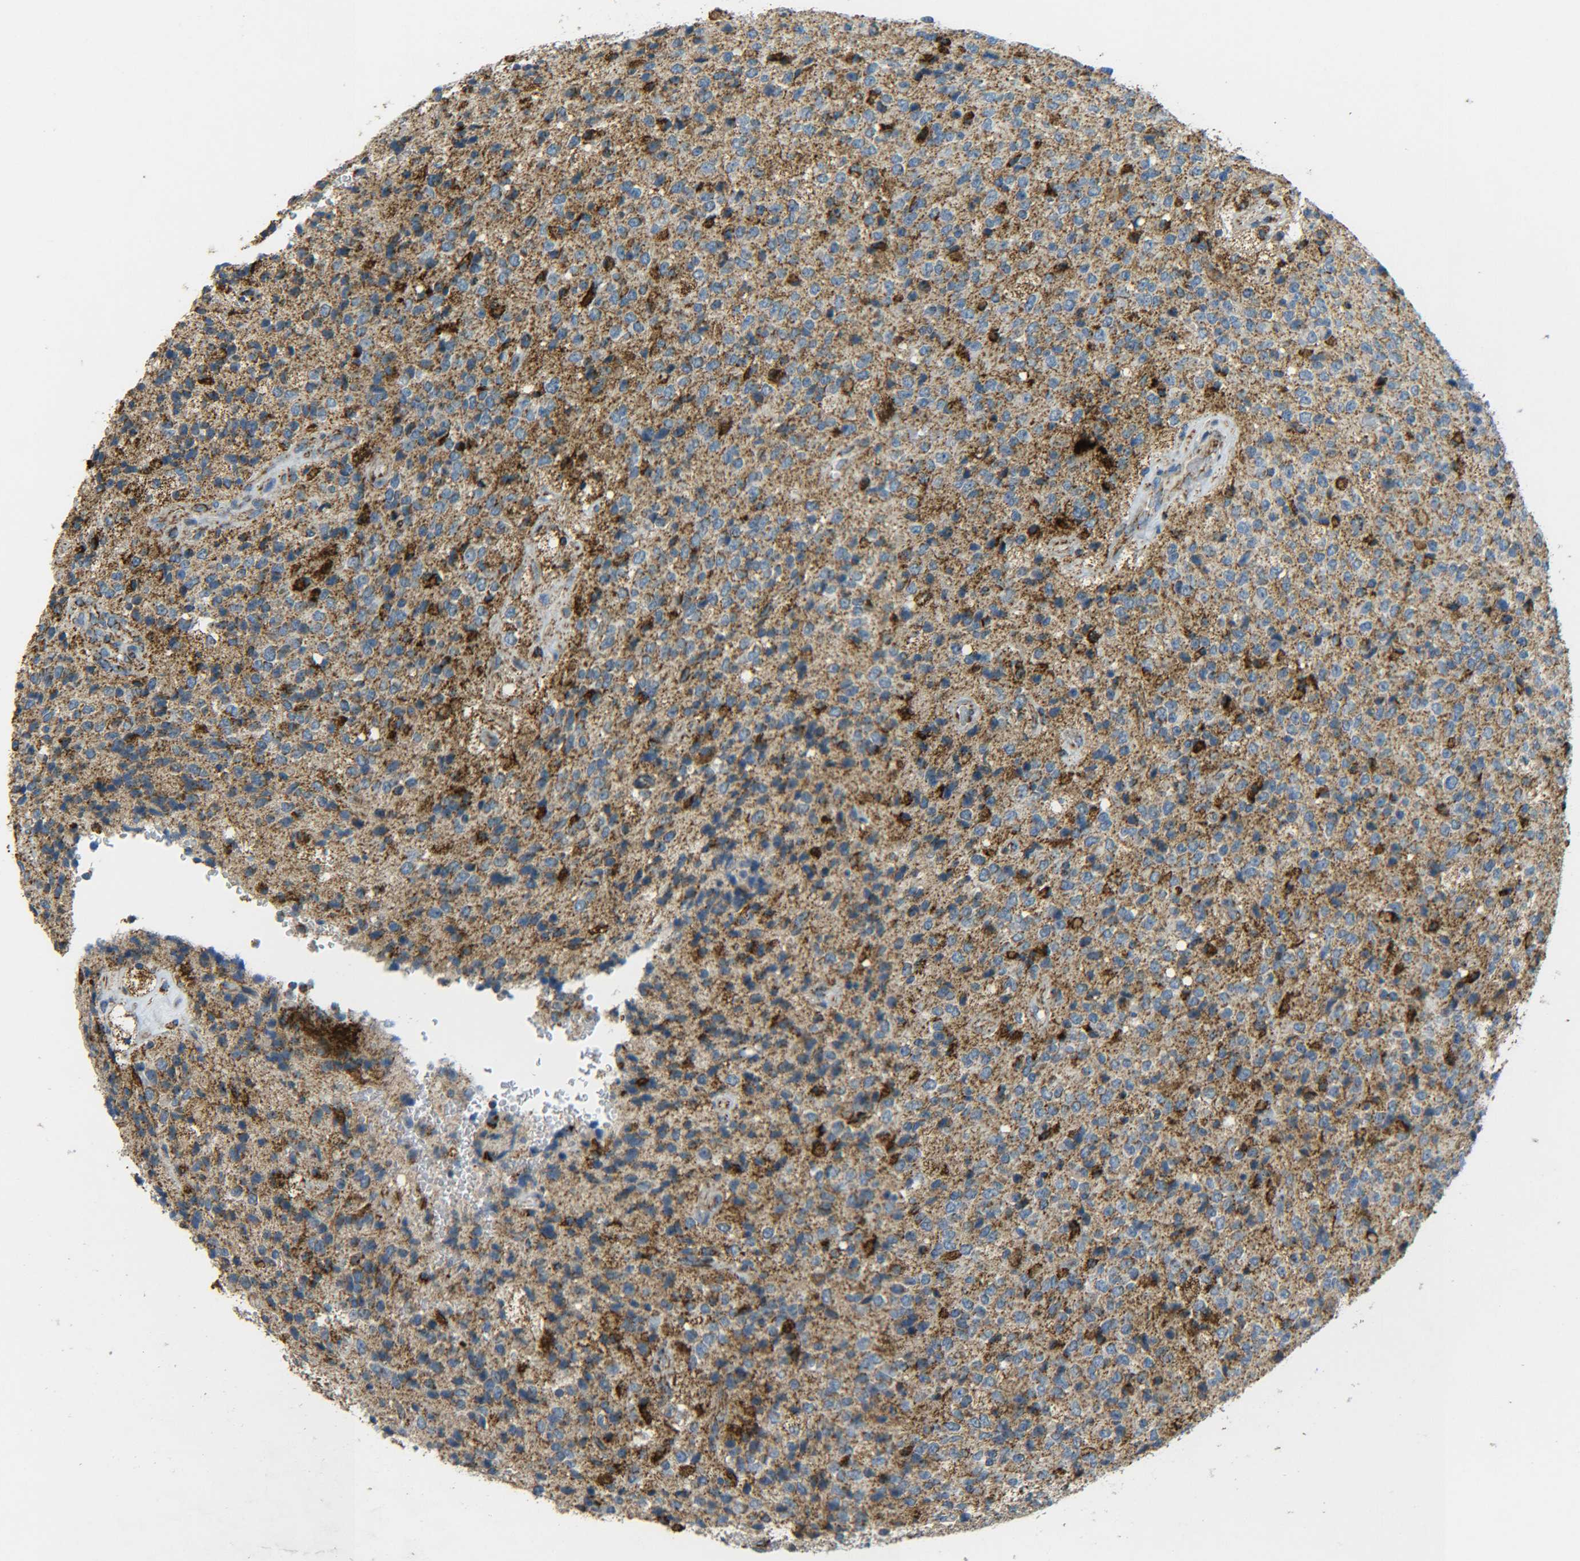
{"staining": {"intensity": "strong", "quantity": ">75%", "location": "cytoplasmic/membranous"}, "tissue": "glioma", "cell_type": "Tumor cells", "image_type": "cancer", "snomed": [{"axis": "morphology", "description": "Glioma, malignant, High grade"}, {"axis": "topography", "description": "pancreas cauda"}], "caption": "Human glioma stained with a brown dye displays strong cytoplasmic/membranous positive positivity in about >75% of tumor cells.", "gene": "CYB5R1", "patient": {"sex": "male", "age": 60}}